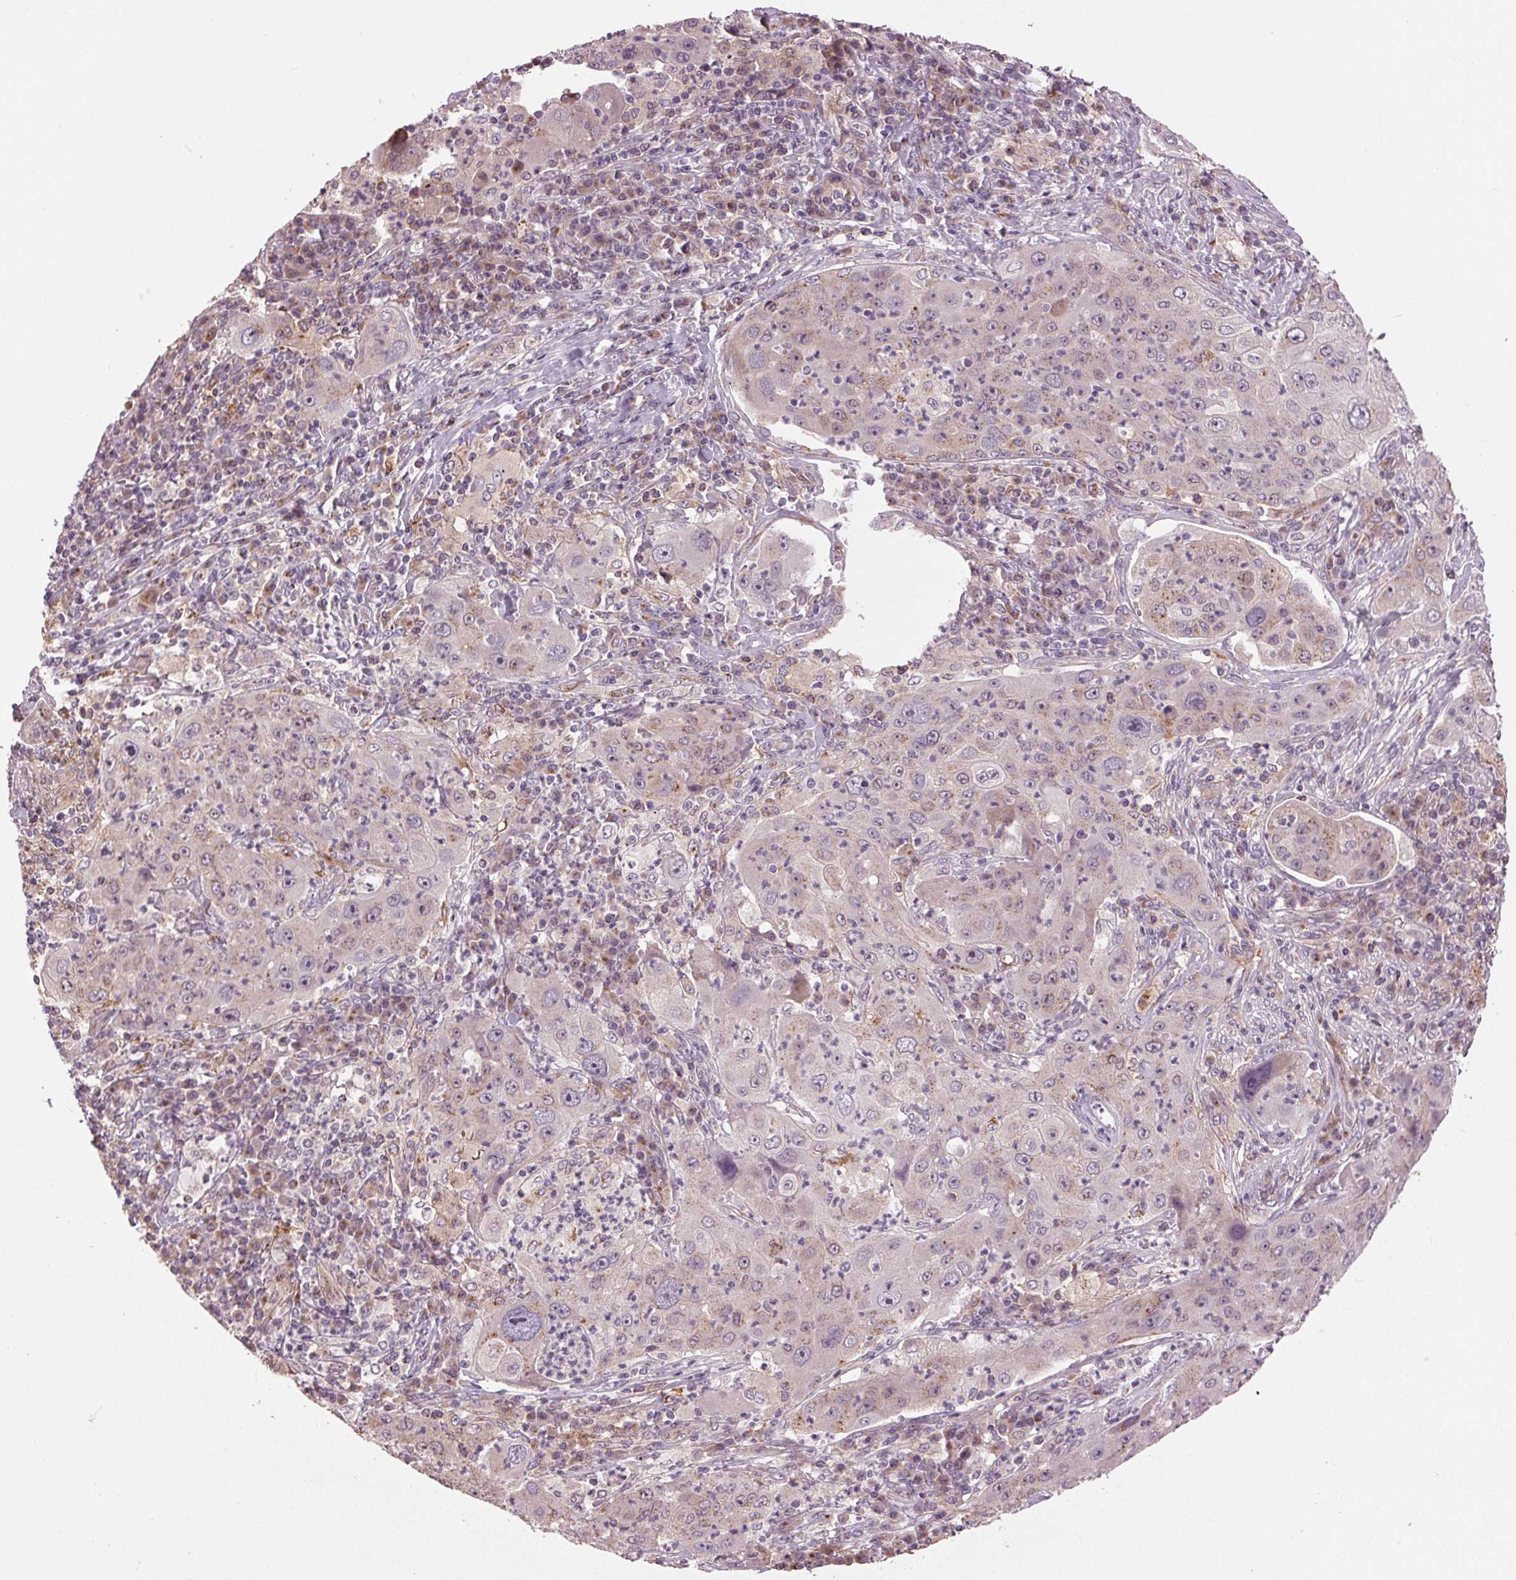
{"staining": {"intensity": "weak", "quantity": "25%-75%", "location": "cytoplasmic/membranous"}, "tissue": "lung cancer", "cell_type": "Tumor cells", "image_type": "cancer", "snomed": [{"axis": "morphology", "description": "Squamous cell carcinoma, NOS"}, {"axis": "topography", "description": "Lung"}], "caption": "A brown stain highlights weak cytoplasmic/membranous positivity of a protein in lung cancer (squamous cell carcinoma) tumor cells.", "gene": "BSDC1", "patient": {"sex": "female", "age": 59}}